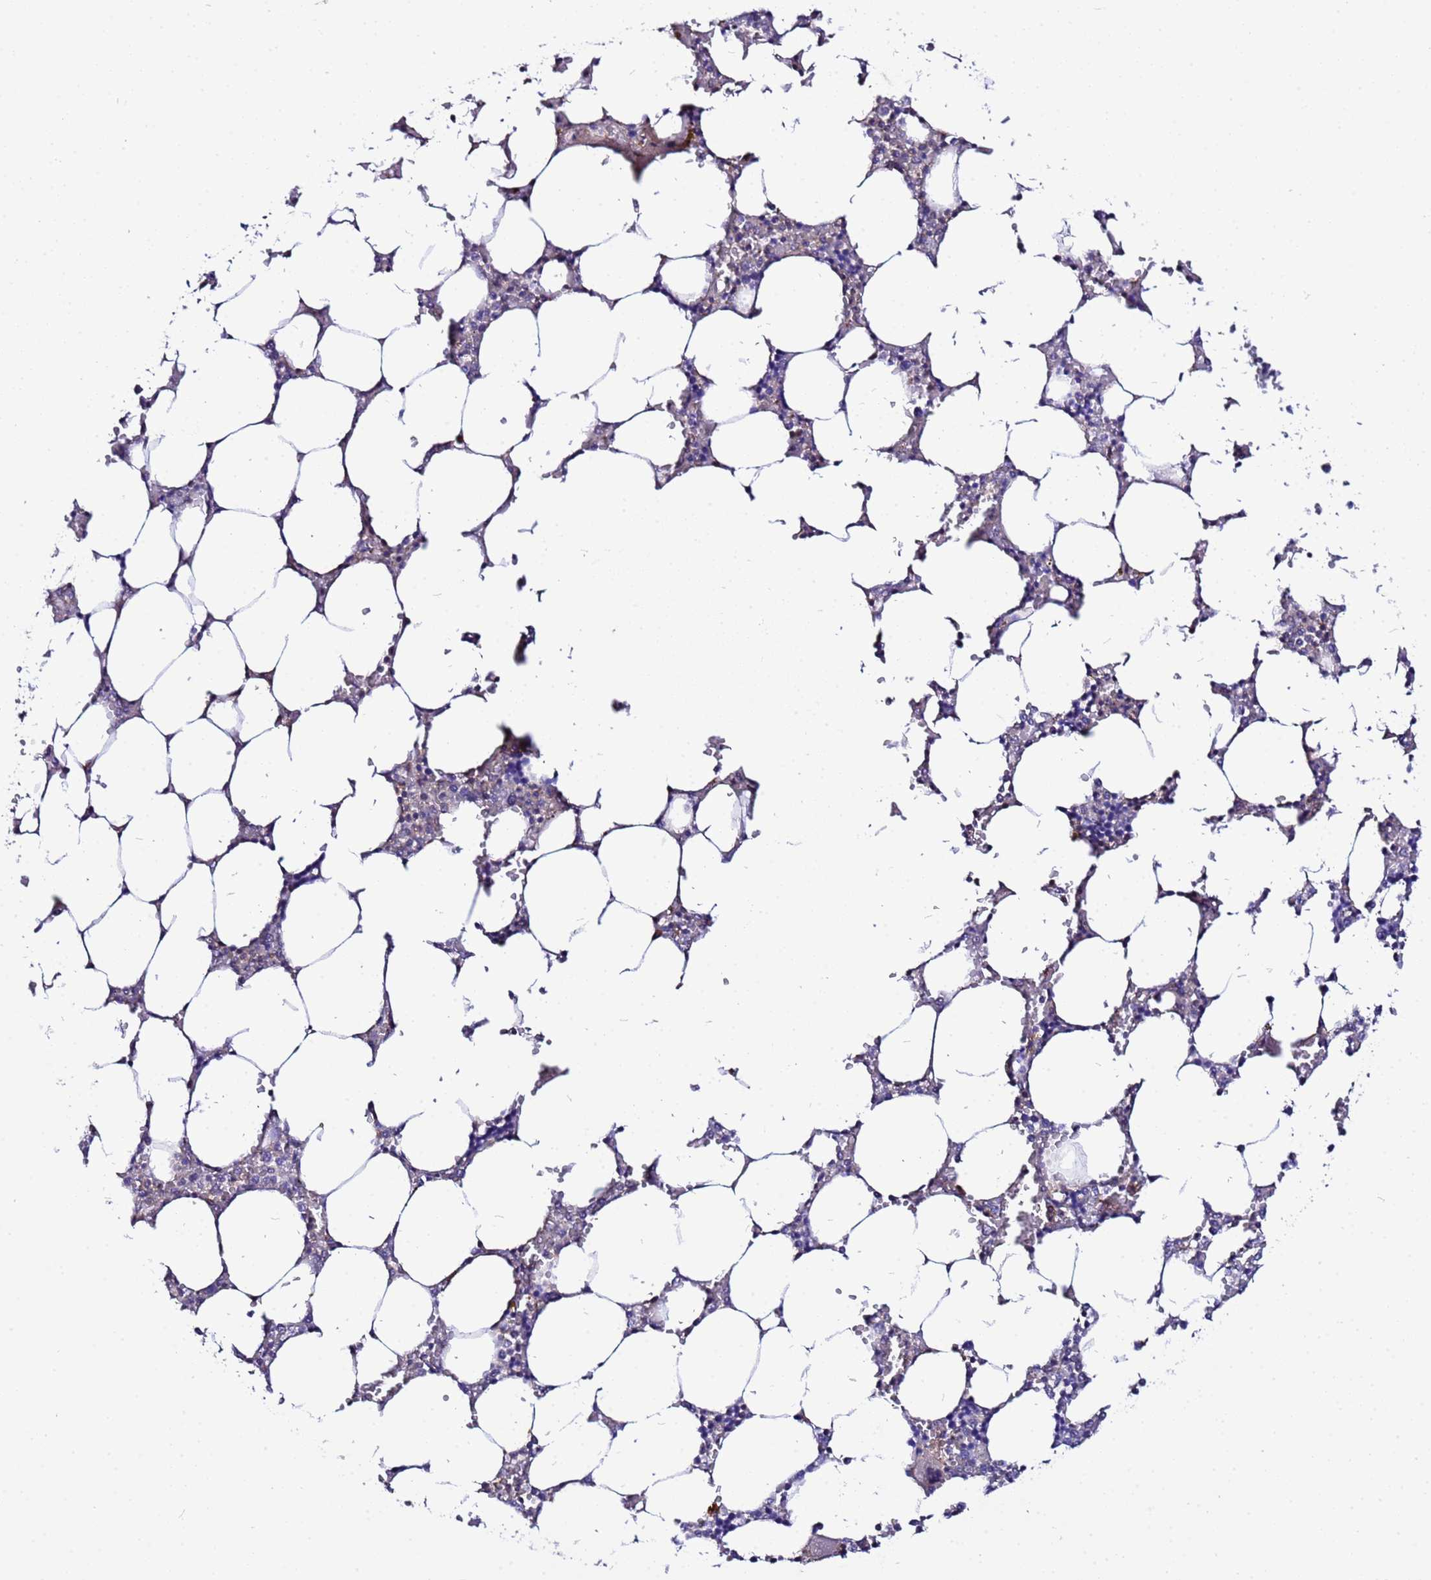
{"staining": {"intensity": "moderate", "quantity": "<25%", "location": "cytoplasmic/membranous"}, "tissue": "bone marrow", "cell_type": "Hematopoietic cells", "image_type": "normal", "snomed": [{"axis": "morphology", "description": "Normal tissue, NOS"}, {"axis": "topography", "description": "Bone marrow"}], "caption": "Hematopoietic cells exhibit low levels of moderate cytoplasmic/membranous positivity in approximately <25% of cells in normal bone marrow. (Brightfield microscopy of DAB IHC at high magnification).", "gene": "STK38L", "patient": {"sex": "male", "age": 64}}